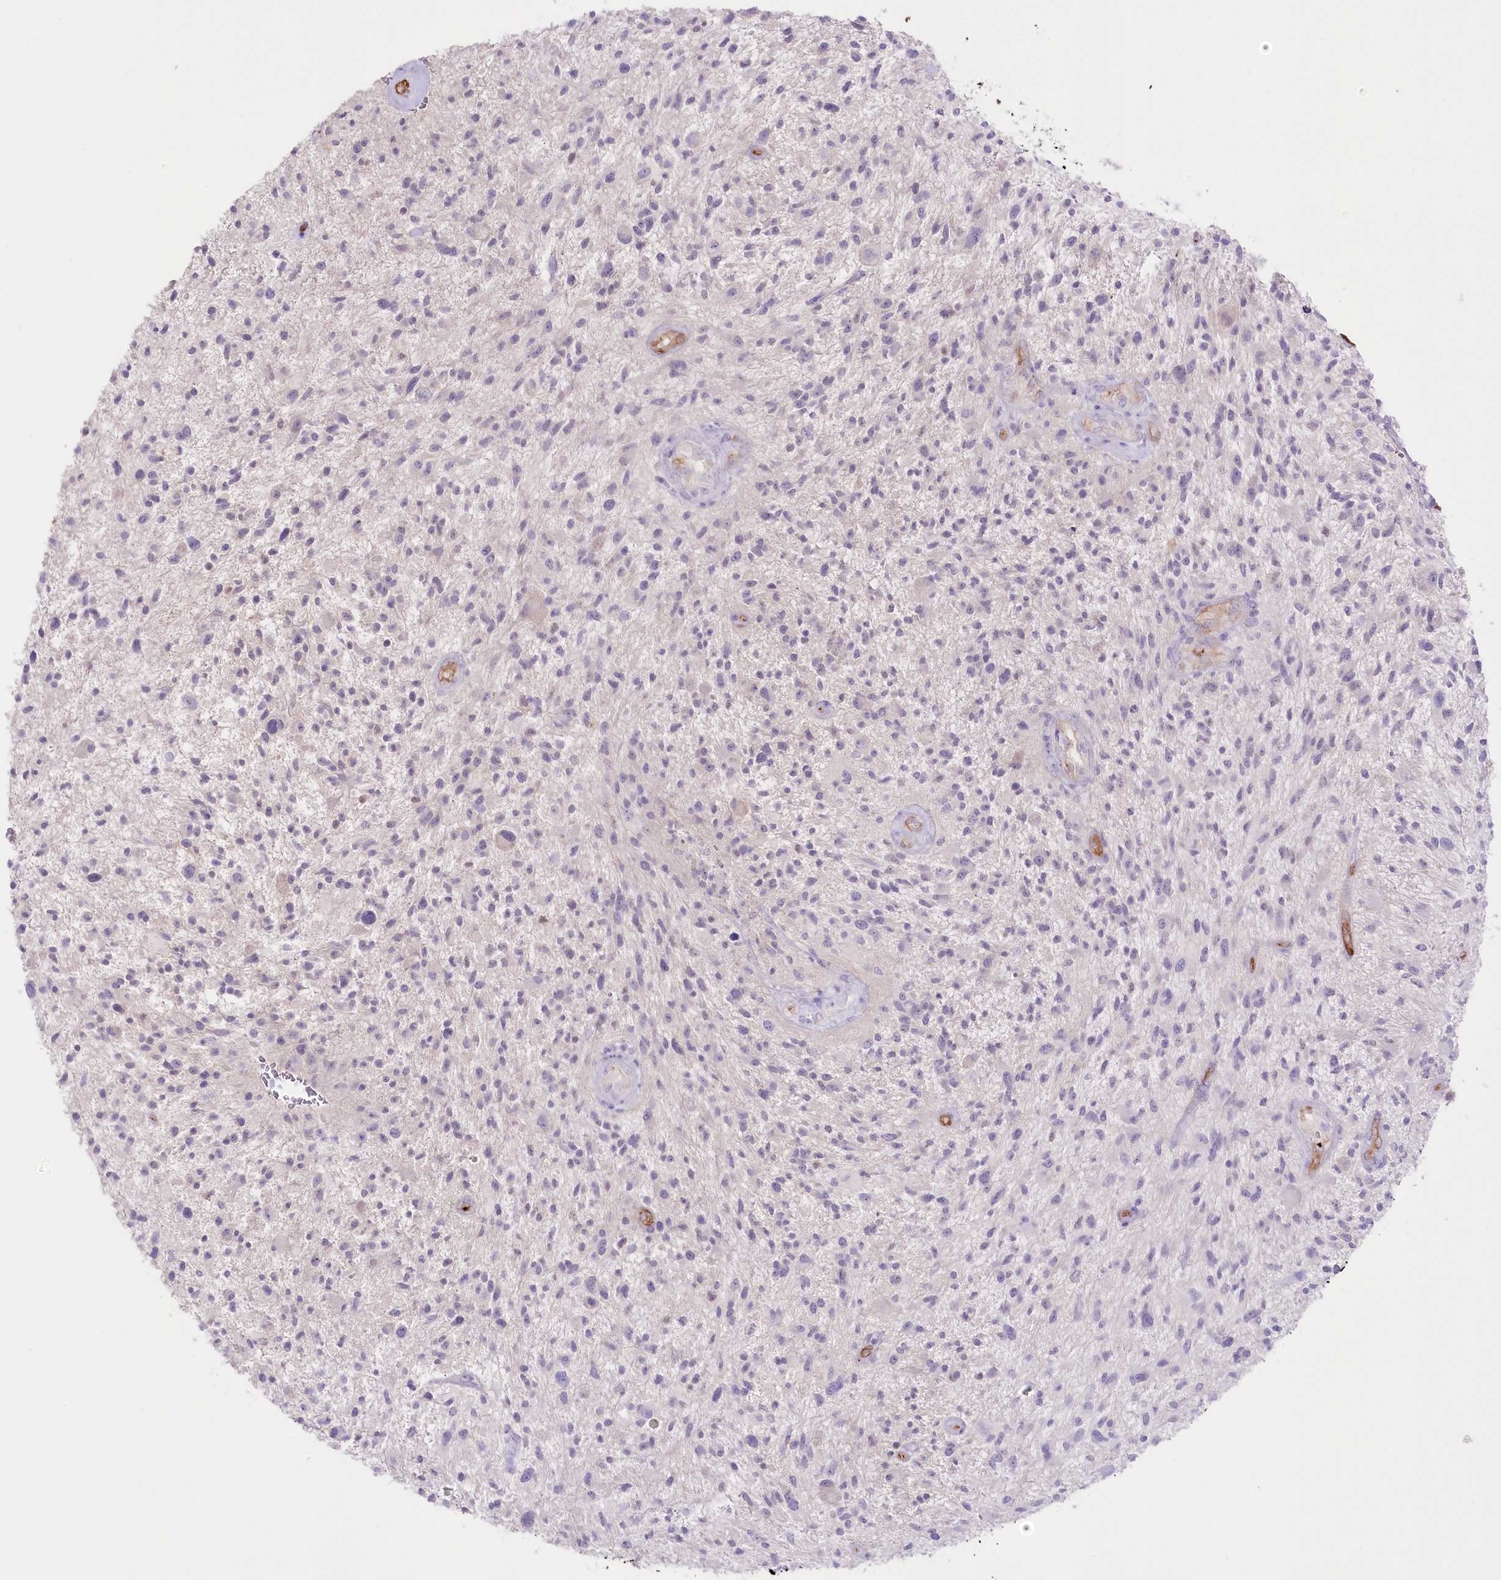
{"staining": {"intensity": "negative", "quantity": "none", "location": "none"}, "tissue": "glioma", "cell_type": "Tumor cells", "image_type": "cancer", "snomed": [{"axis": "morphology", "description": "Glioma, malignant, High grade"}, {"axis": "topography", "description": "Brain"}], "caption": "Immunohistochemical staining of glioma shows no significant staining in tumor cells. The staining was performed using DAB (3,3'-diaminobenzidine) to visualize the protein expression in brown, while the nuclei were stained in blue with hematoxylin (Magnification: 20x).", "gene": "SLC39A10", "patient": {"sex": "male", "age": 47}}